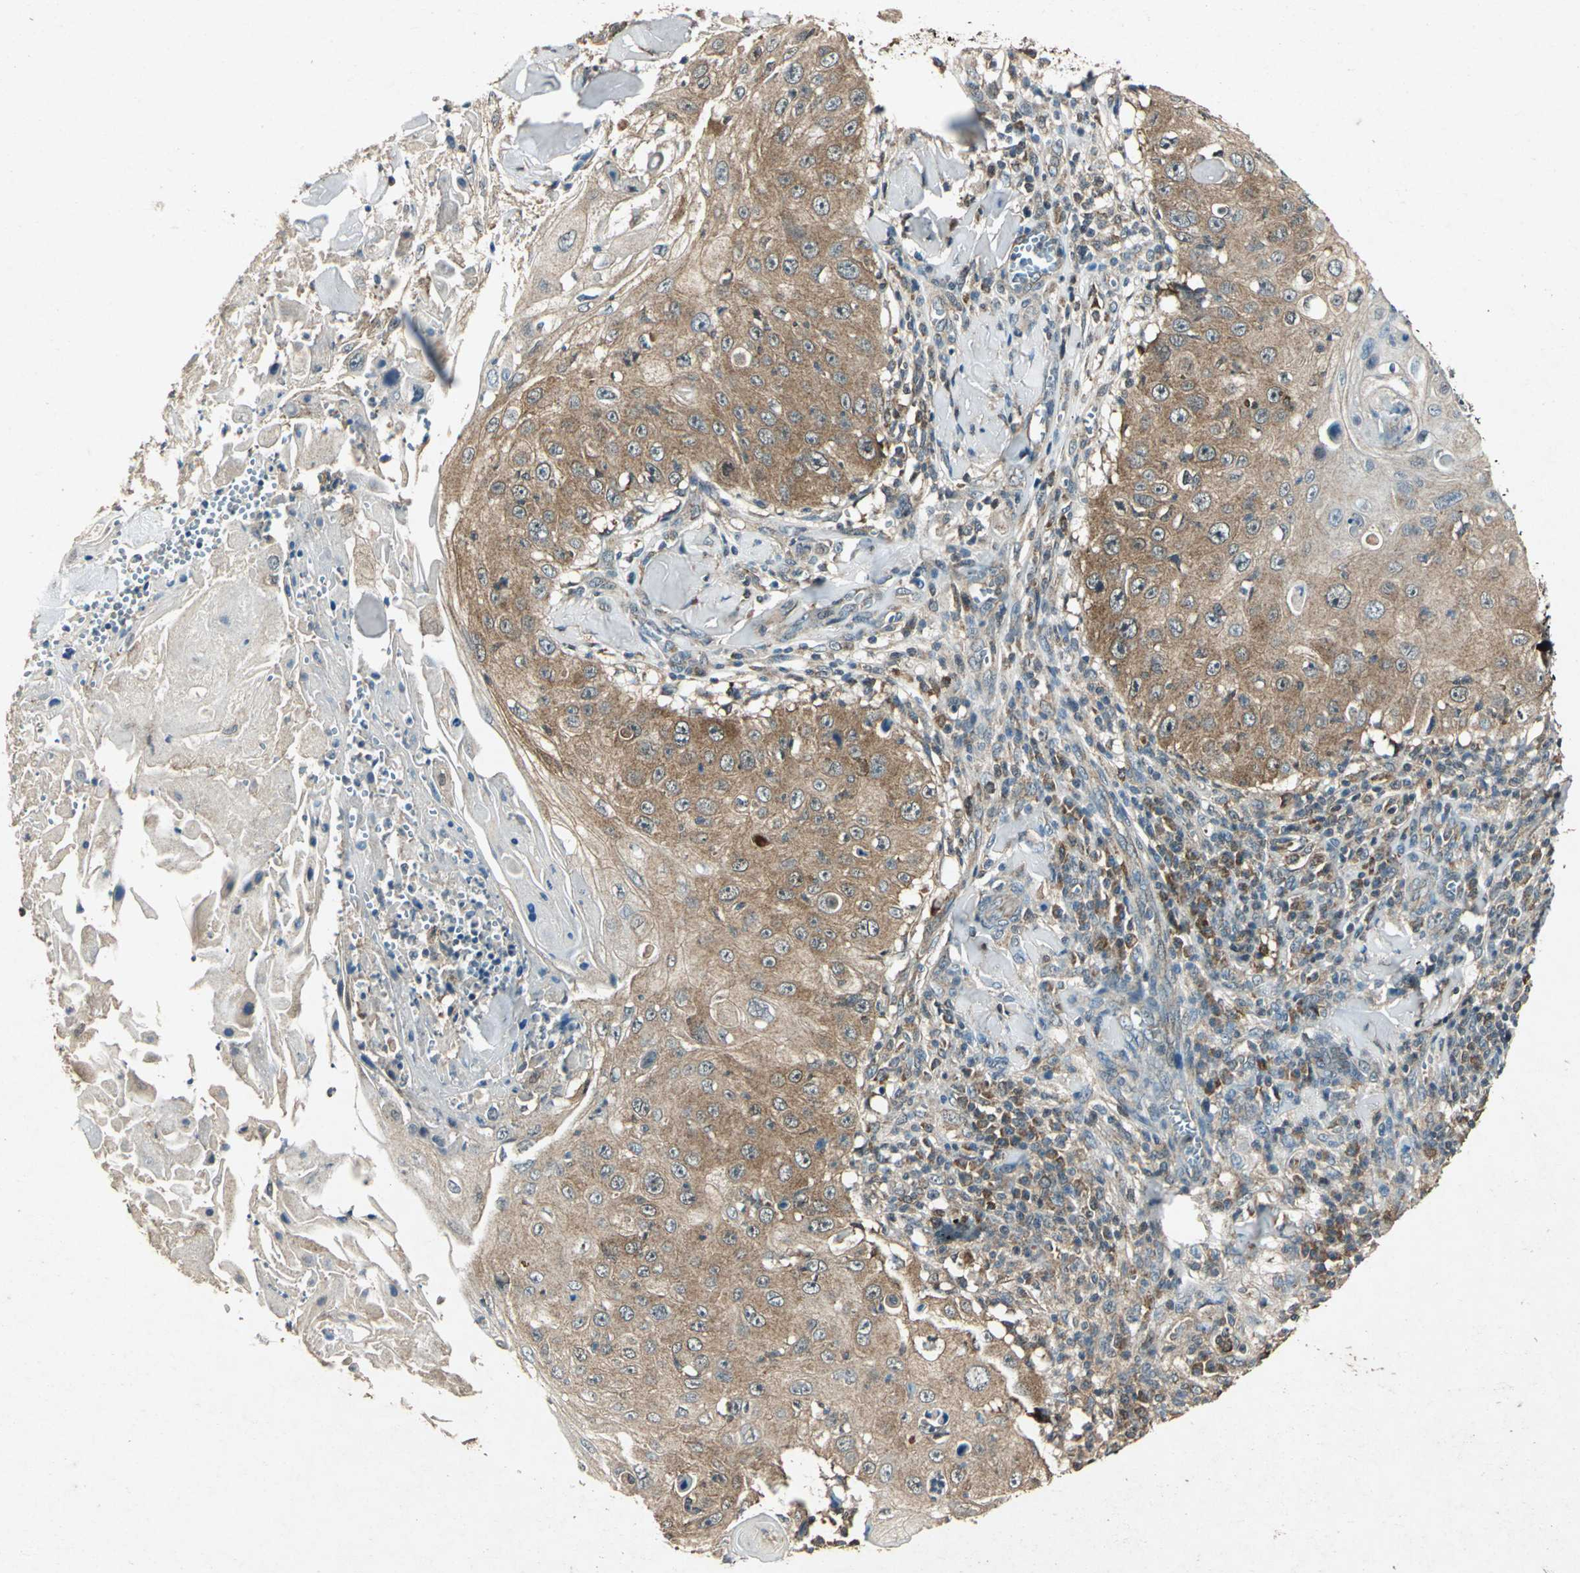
{"staining": {"intensity": "moderate", "quantity": ">75%", "location": "cytoplasmic/membranous"}, "tissue": "skin cancer", "cell_type": "Tumor cells", "image_type": "cancer", "snomed": [{"axis": "morphology", "description": "Squamous cell carcinoma, NOS"}, {"axis": "topography", "description": "Skin"}], "caption": "Moderate cytoplasmic/membranous protein staining is identified in about >75% of tumor cells in skin cancer. Immunohistochemistry stains the protein of interest in brown and the nuclei are stained blue.", "gene": "AHSA1", "patient": {"sex": "male", "age": 86}}